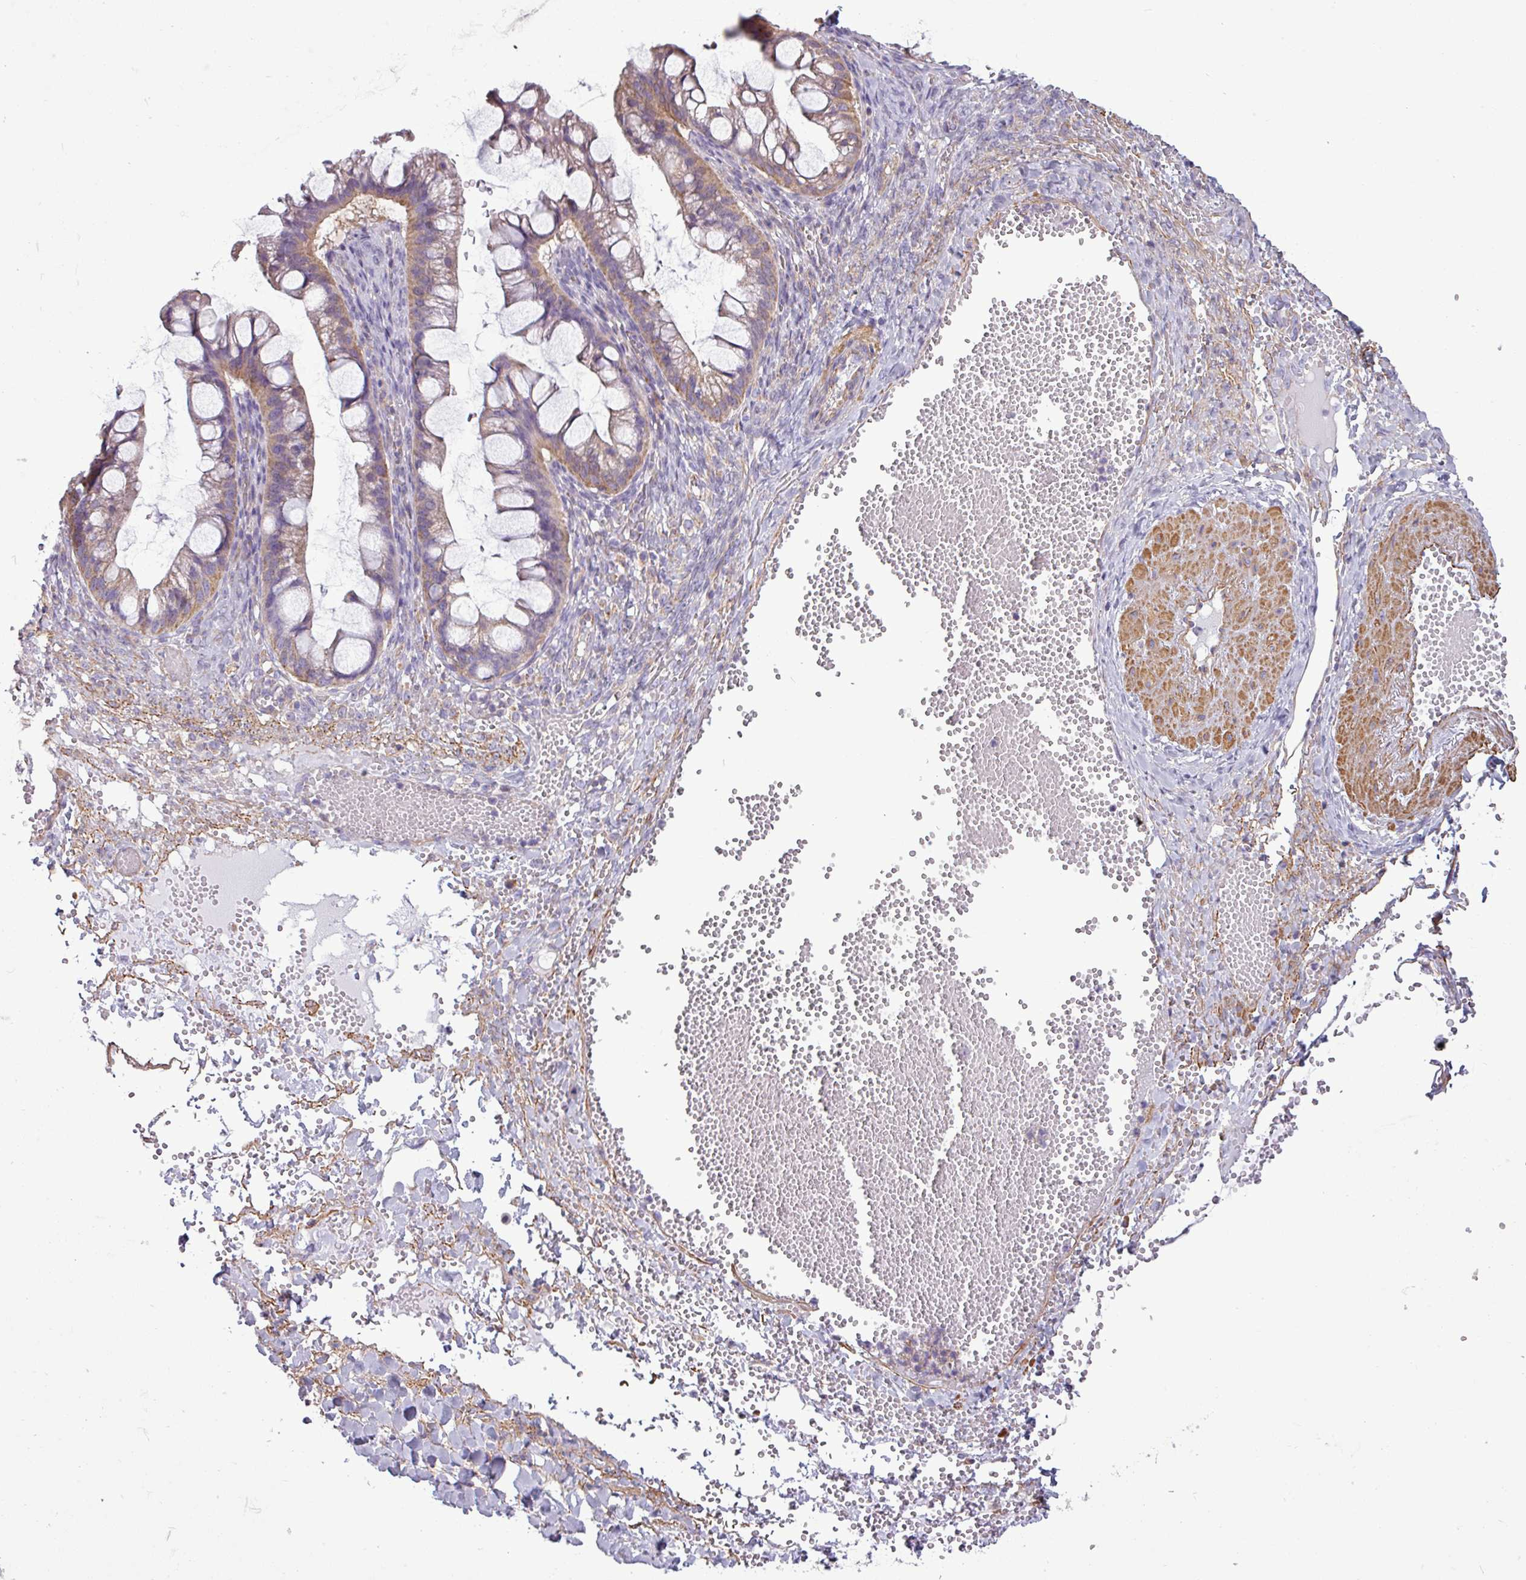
{"staining": {"intensity": "moderate", "quantity": "25%-75%", "location": "cytoplasmic/membranous"}, "tissue": "ovarian cancer", "cell_type": "Tumor cells", "image_type": "cancer", "snomed": [{"axis": "morphology", "description": "Cystadenocarcinoma, mucinous, NOS"}, {"axis": "topography", "description": "Ovary"}], "caption": "Protein staining reveals moderate cytoplasmic/membranous staining in about 25%-75% of tumor cells in ovarian cancer. The staining is performed using DAB brown chromogen to label protein expression. The nuclei are counter-stained blue using hematoxylin.", "gene": "BTN2A2", "patient": {"sex": "female", "age": 73}}